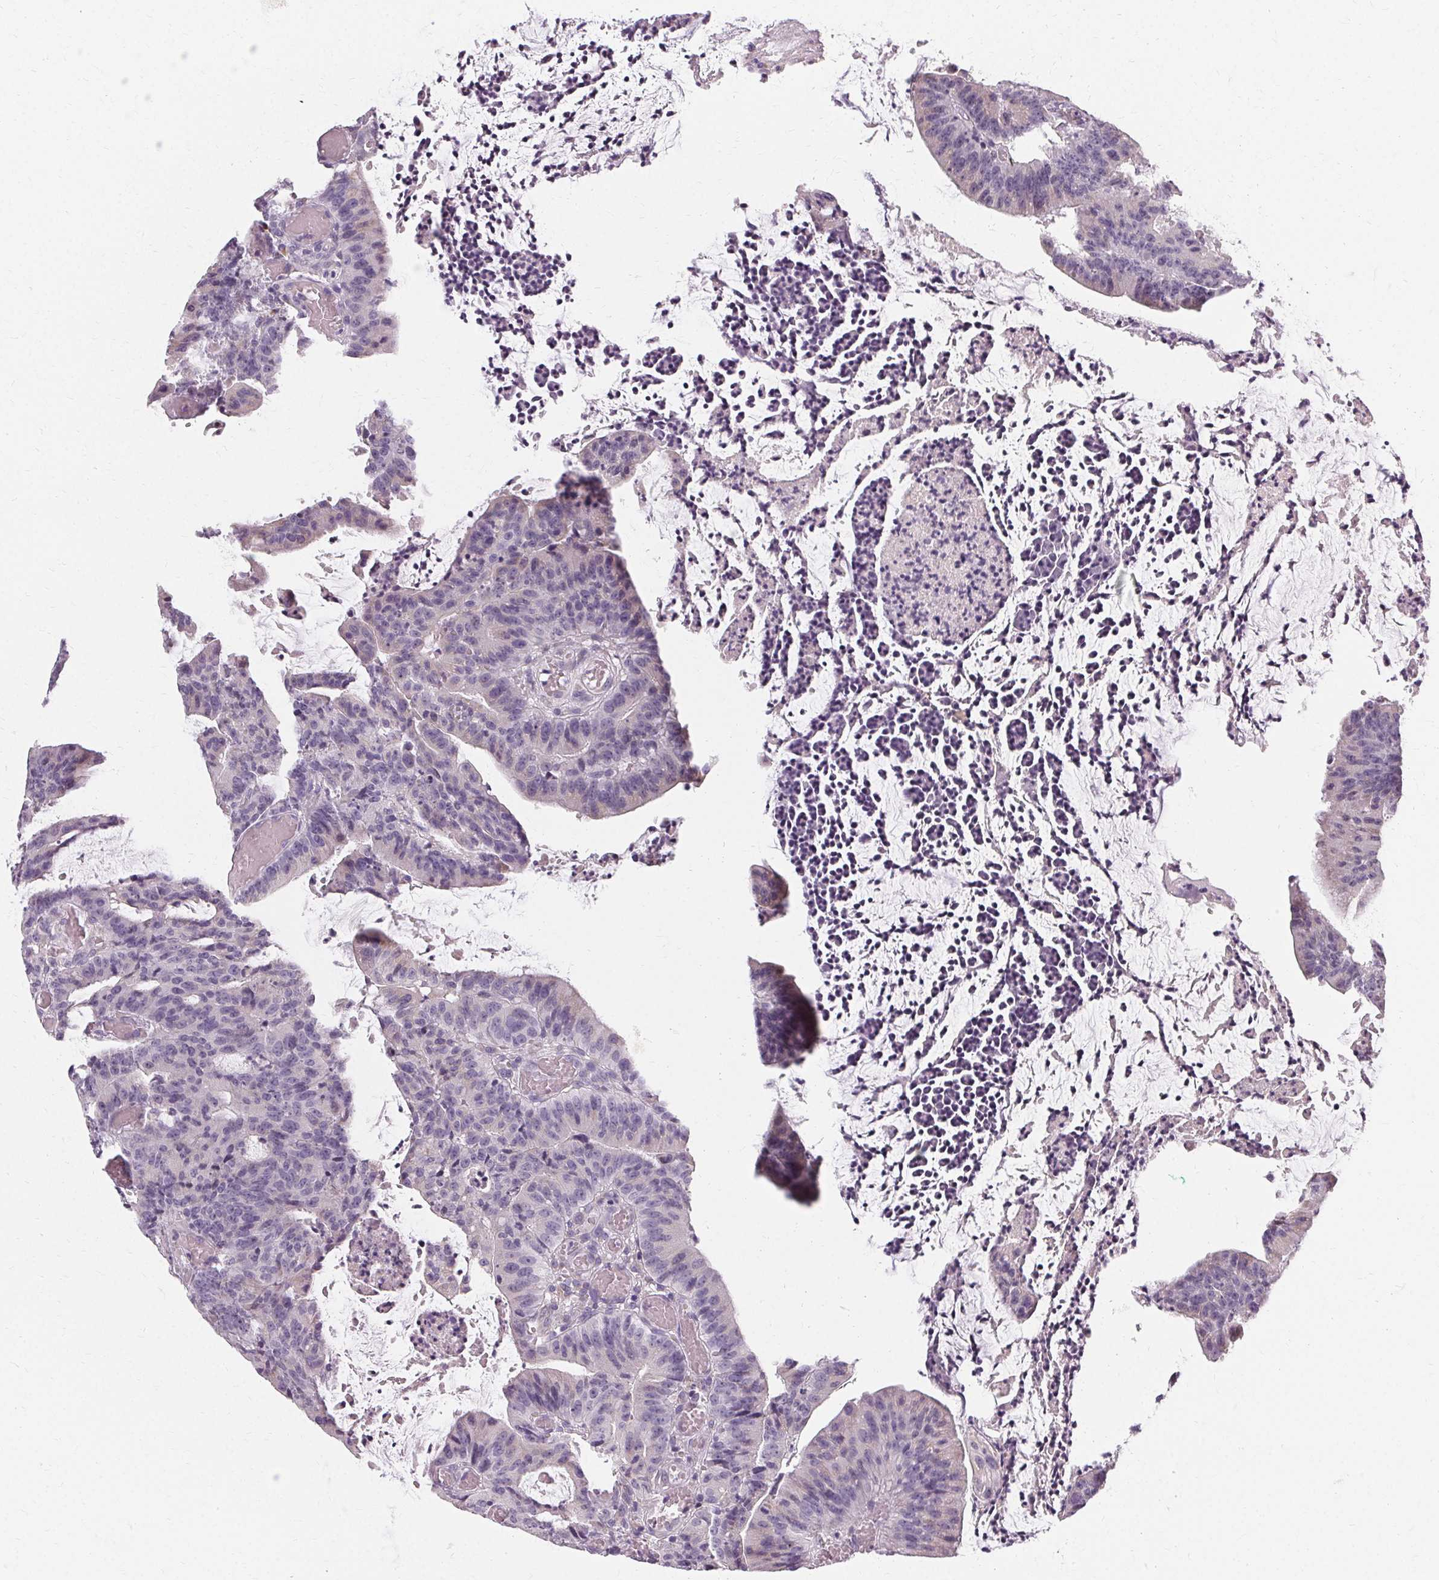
{"staining": {"intensity": "negative", "quantity": "none", "location": "none"}, "tissue": "colorectal cancer", "cell_type": "Tumor cells", "image_type": "cancer", "snomed": [{"axis": "morphology", "description": "Adenocarcinoma, NOS"}, {"axis": "topography", "description": "Colon"}], "caption": "Immunohistochemistry of colorectal adenocarcinoma reveals no positivity in tumor cells.", "gene": "FCRL3", "patient": {"sex": "female", "age": 78}}